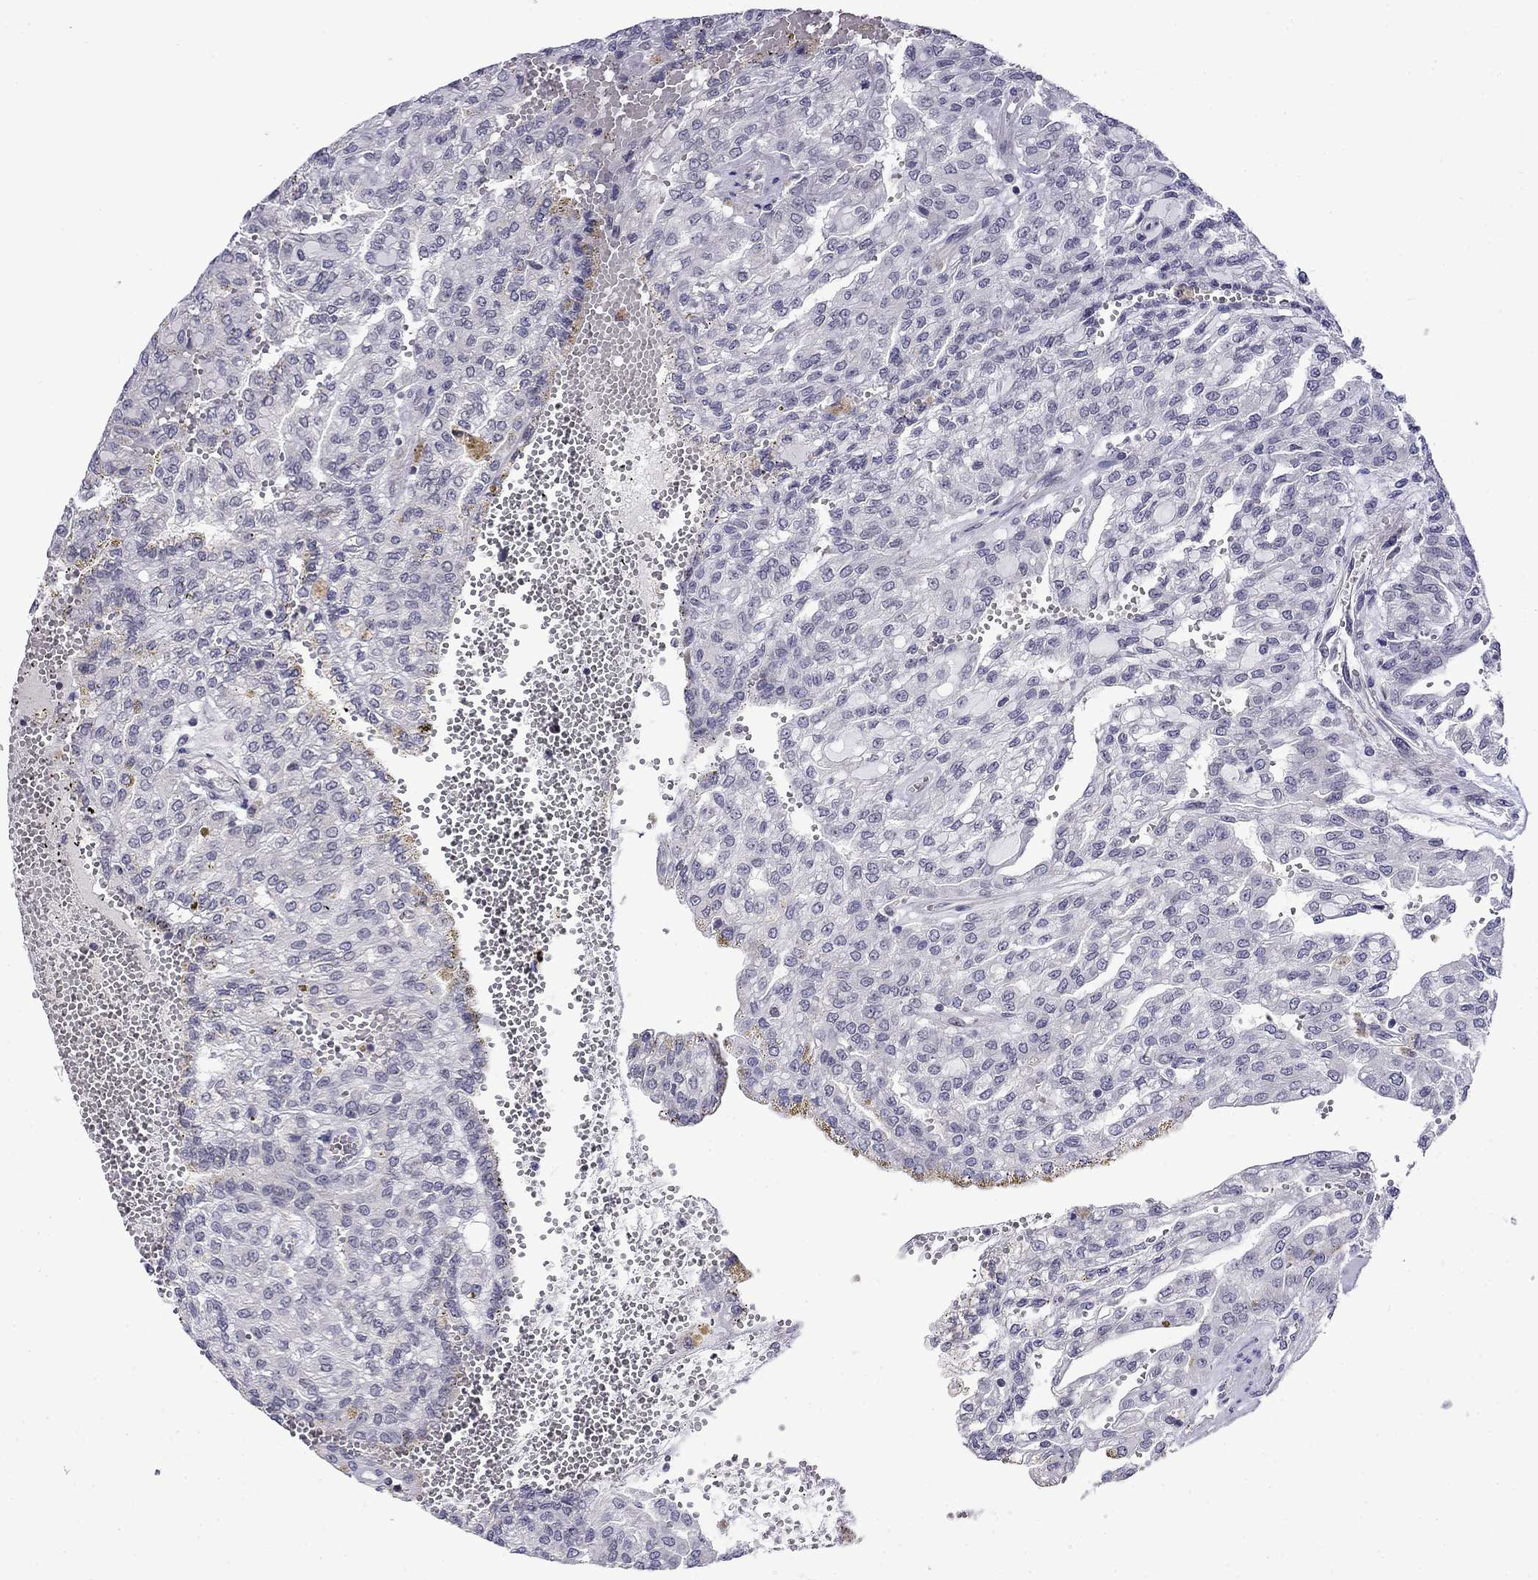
{"staining": {"intensity": "negative", "quantity": "none", "location": "none"}, "tissue": "renal cancer", "cell_type": "Tumor cells", "image_type": "cancer", "snomed": [{"axis": "morphology", "description": "Adenocarcinoma, NOS"}, {"axis": "topography", "description": "Kidney"}], "caption": "Human renal cancer (adenocarcinoma) stained for a protein using IHC demonstrates no staining in tumor cells.", "gene": "PRR18", "patient": {"sex": "male", "age": 63}}